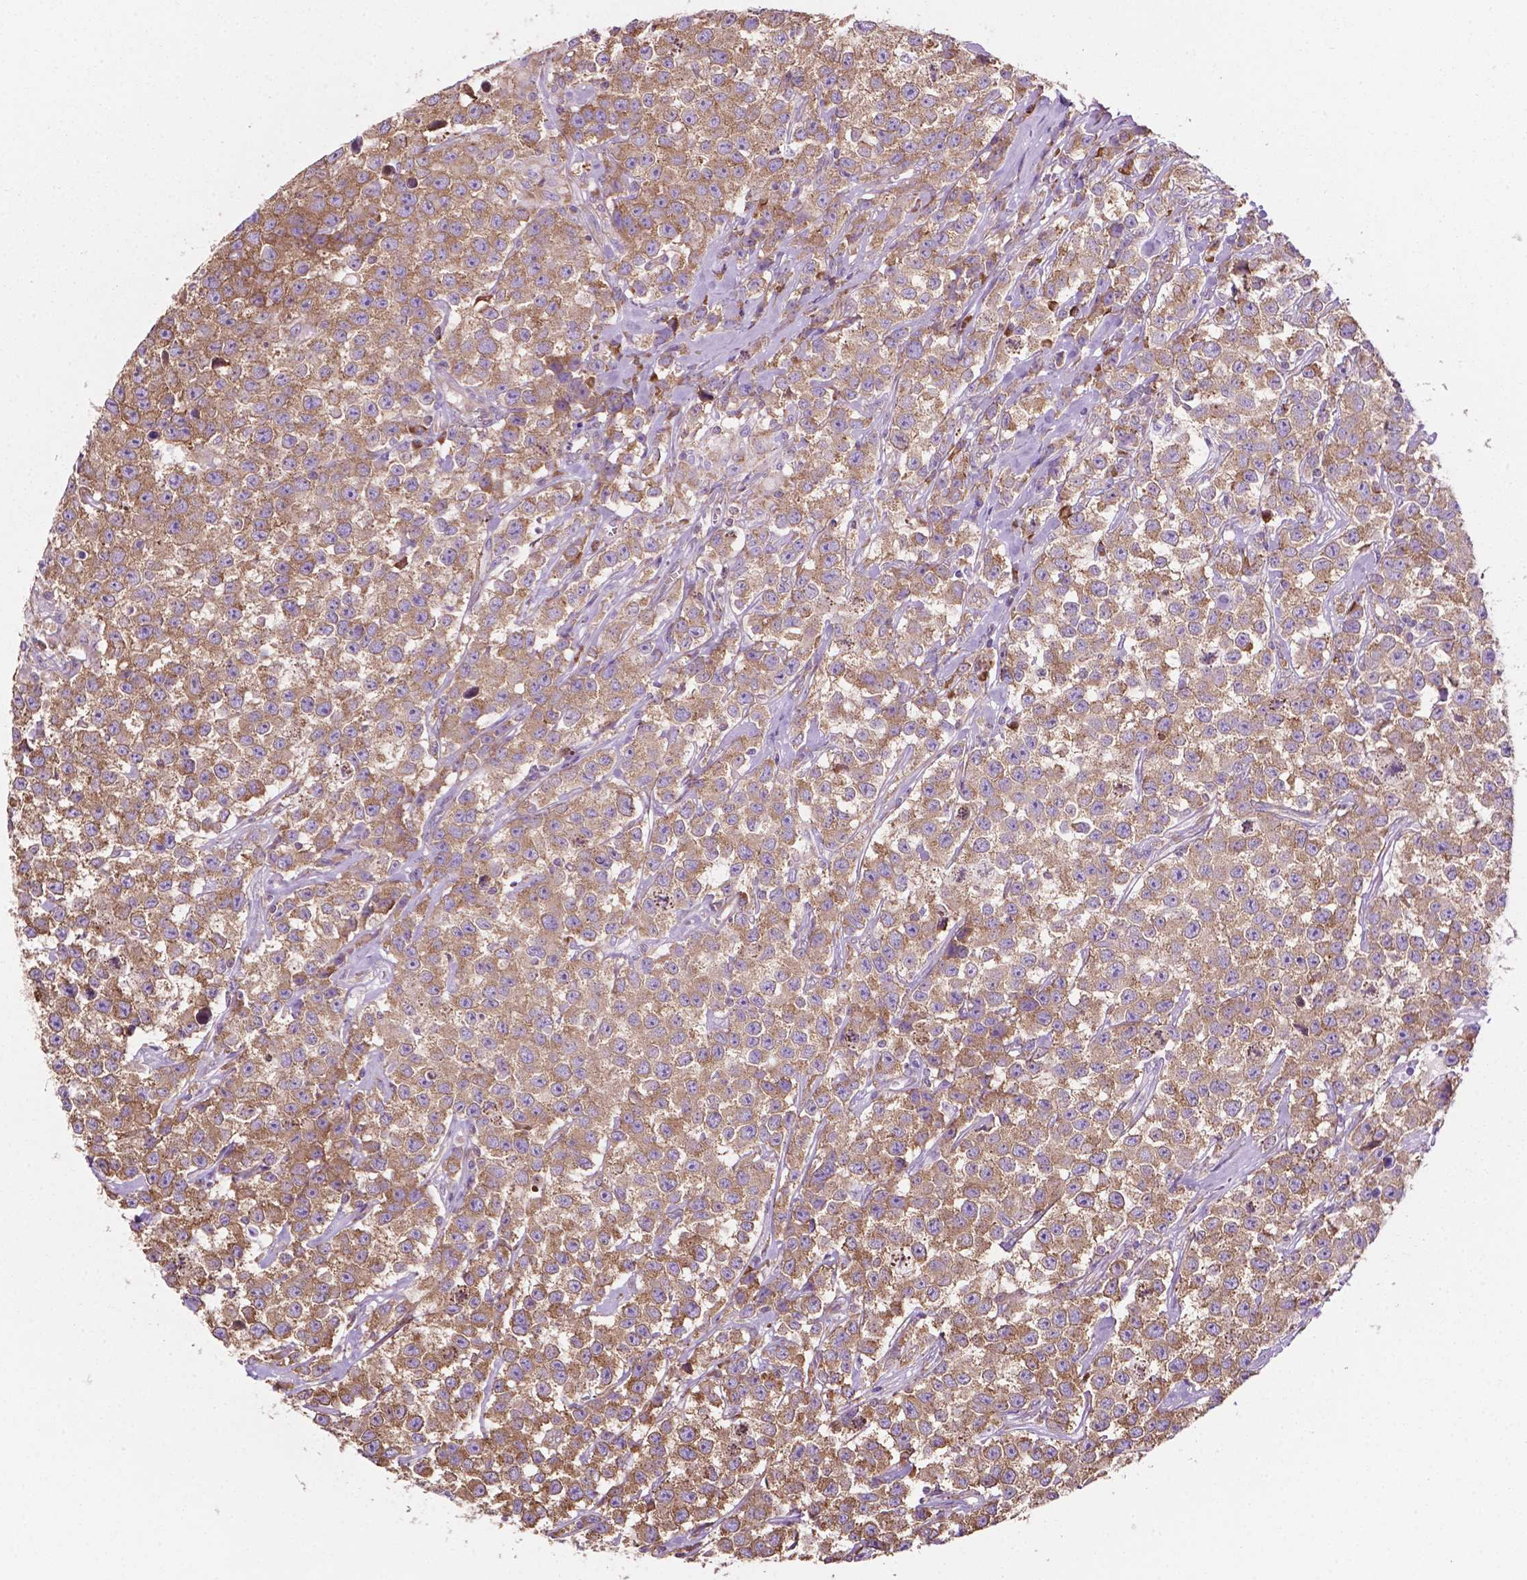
{"staining": {"intensity": "moderate", "quantity": ">75%", "location": "cytoplasmic/membranous"}, "tissue": "testis cancer", "cell_type": "Tumor cells", "image_type": "cancer", "snomed": [{"axis": "morphology", "description": "Seminoma, NOS"}, {"axis": "topography", "description": "Testis"}], "caption": "The immunohistochemical stain highlights moderate cytoplasmic/membranous positivity in tumor cells of testis cancer tissue. The staining was performed using DAB to visualize the protein expression in brown, while the nuclei were stained in blue with hematoxylin (Magnification: 20x).", "gene": "RPL29", "patient": {"sex": "male", "age": 59}}